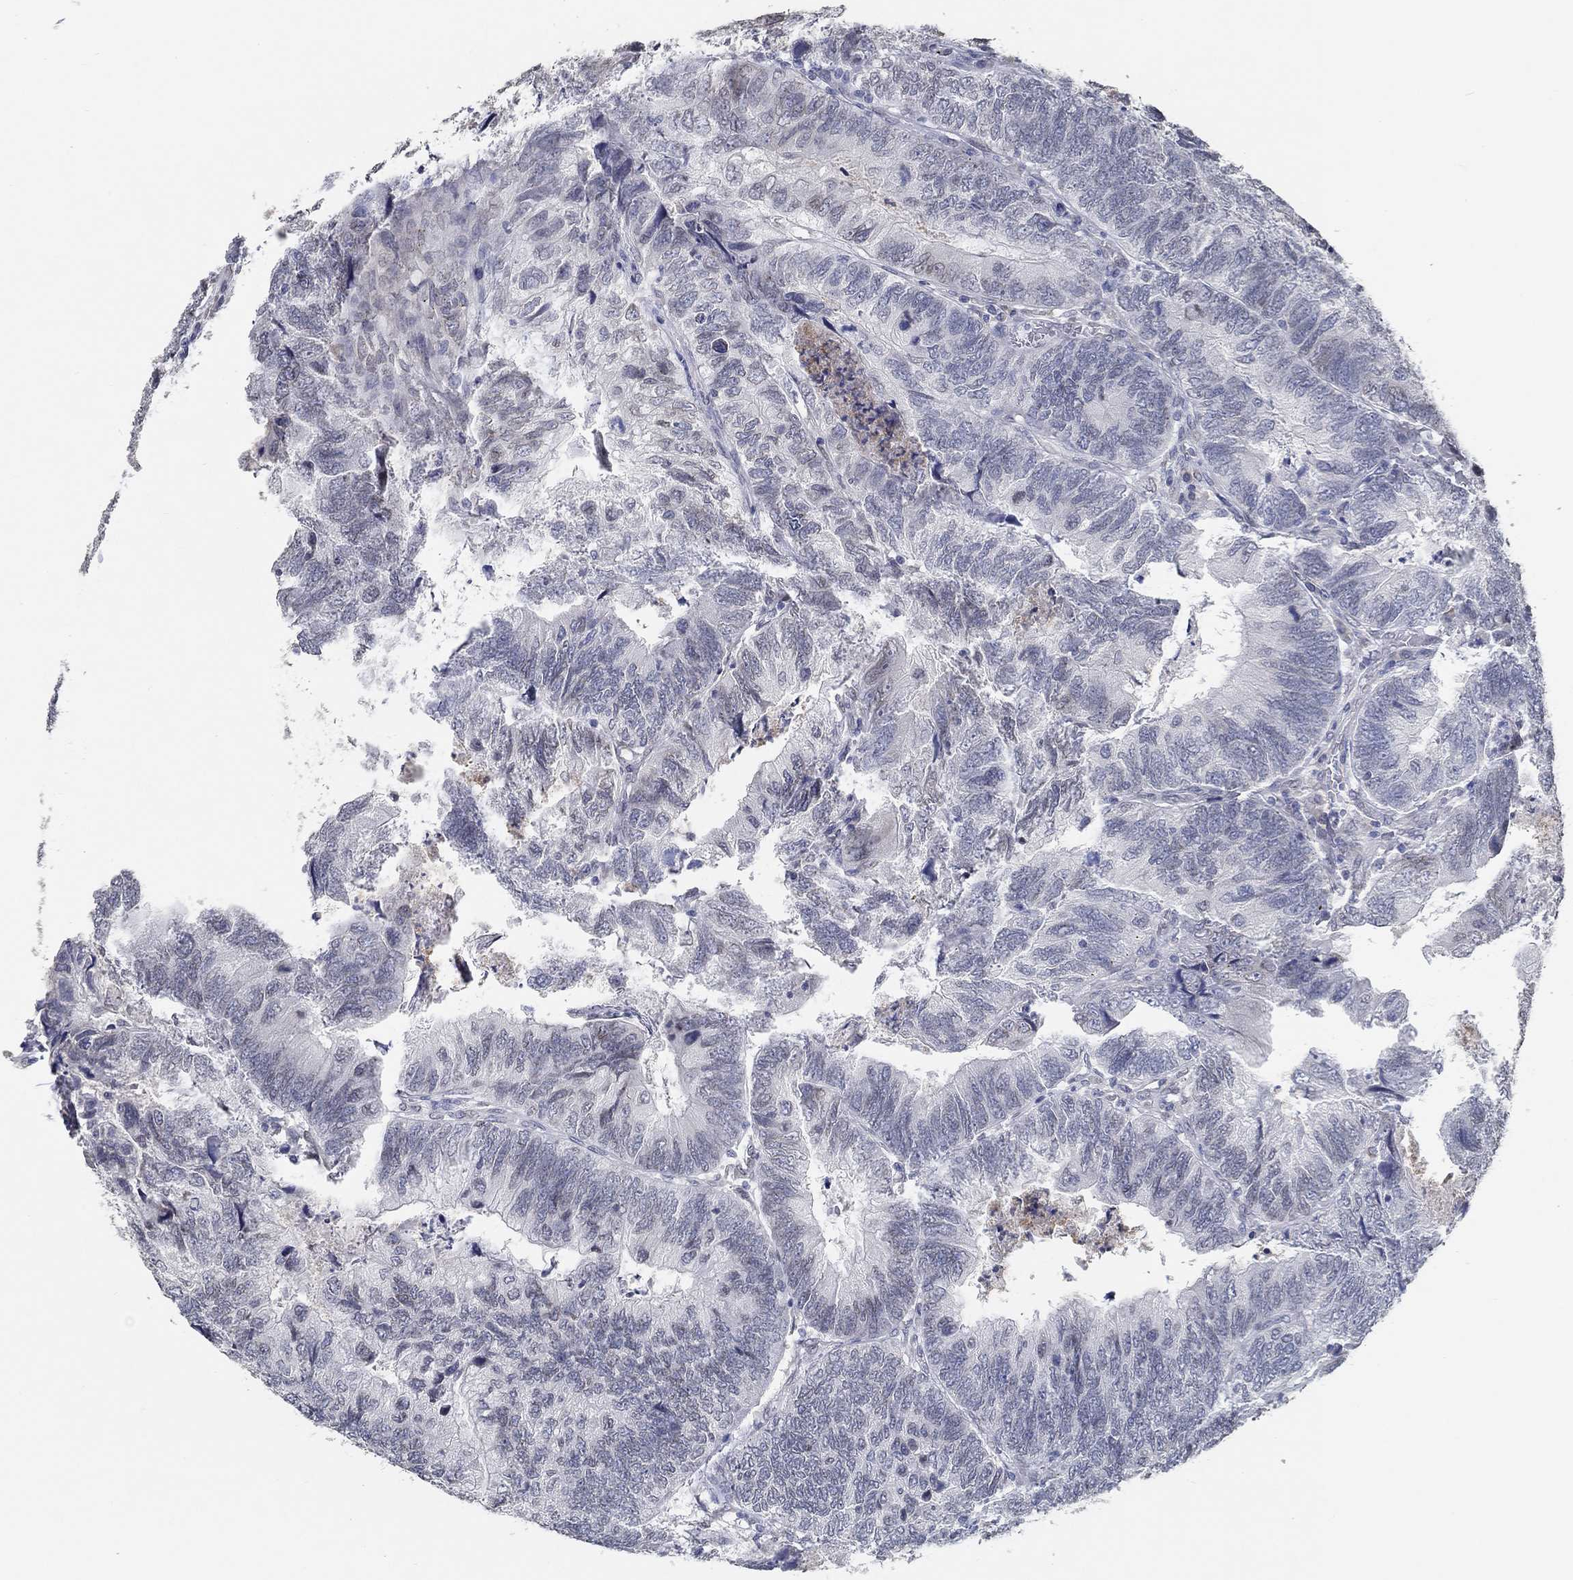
{"staining": {"intensity": "negative", "quantity": "none", "location": "none"}, "tissue": "colorectal cancer", "cell_type": "Tumor cells", "image_type": "cancer", "snomed": [{"axis": "morphology", "description": "Adenocarcinoma, NOS"}, {"axis": "topography", "description": "Colon"}], "caption": "Immunohistochemistry (IHC) of adenocarcinoma (colorectal) demonstrates no staining in tumor cells.", "gene": "NUP155", "patient": {"sex": "female", "age": 67}}